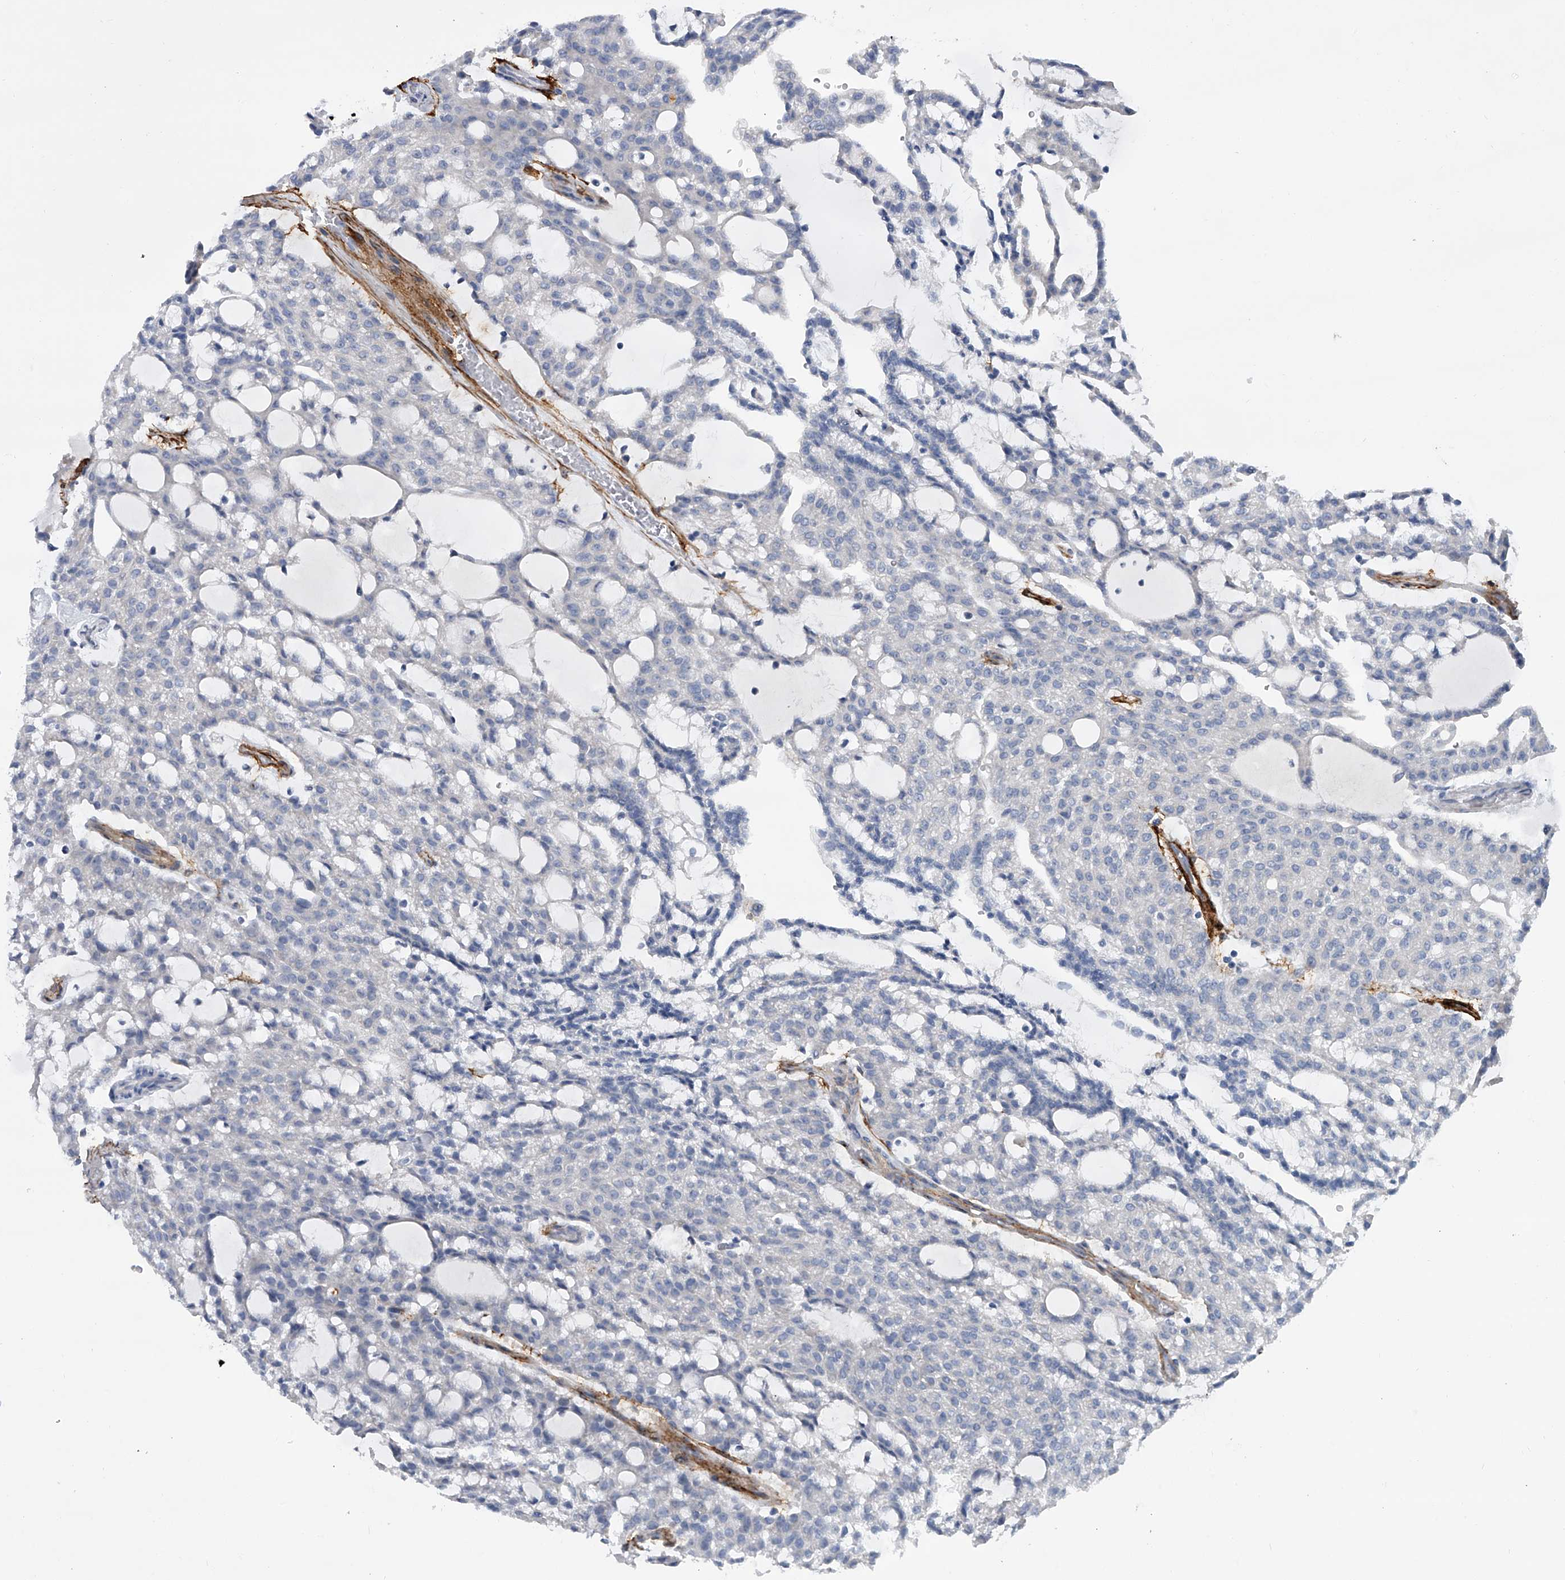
{"staining": {"intensity": "negative", "quantity": "none", "location": "none"}, "tissue": "renal cancer", "cell_type": "Tumor cells", "image_type": "cancer", "snomed": [{"axis": "morphology", "description": "Adenocarcinoma, NOS"}, {"axis": "topography", "description": "Kidney"}], "caption": "IHC photomicrograph of human adenocarcinoma (renal) stained for a protein (brown), which displays no positivity in tumor cells.", "gene": "ALG14", "patient": {"sex": "male", "age": 63}}